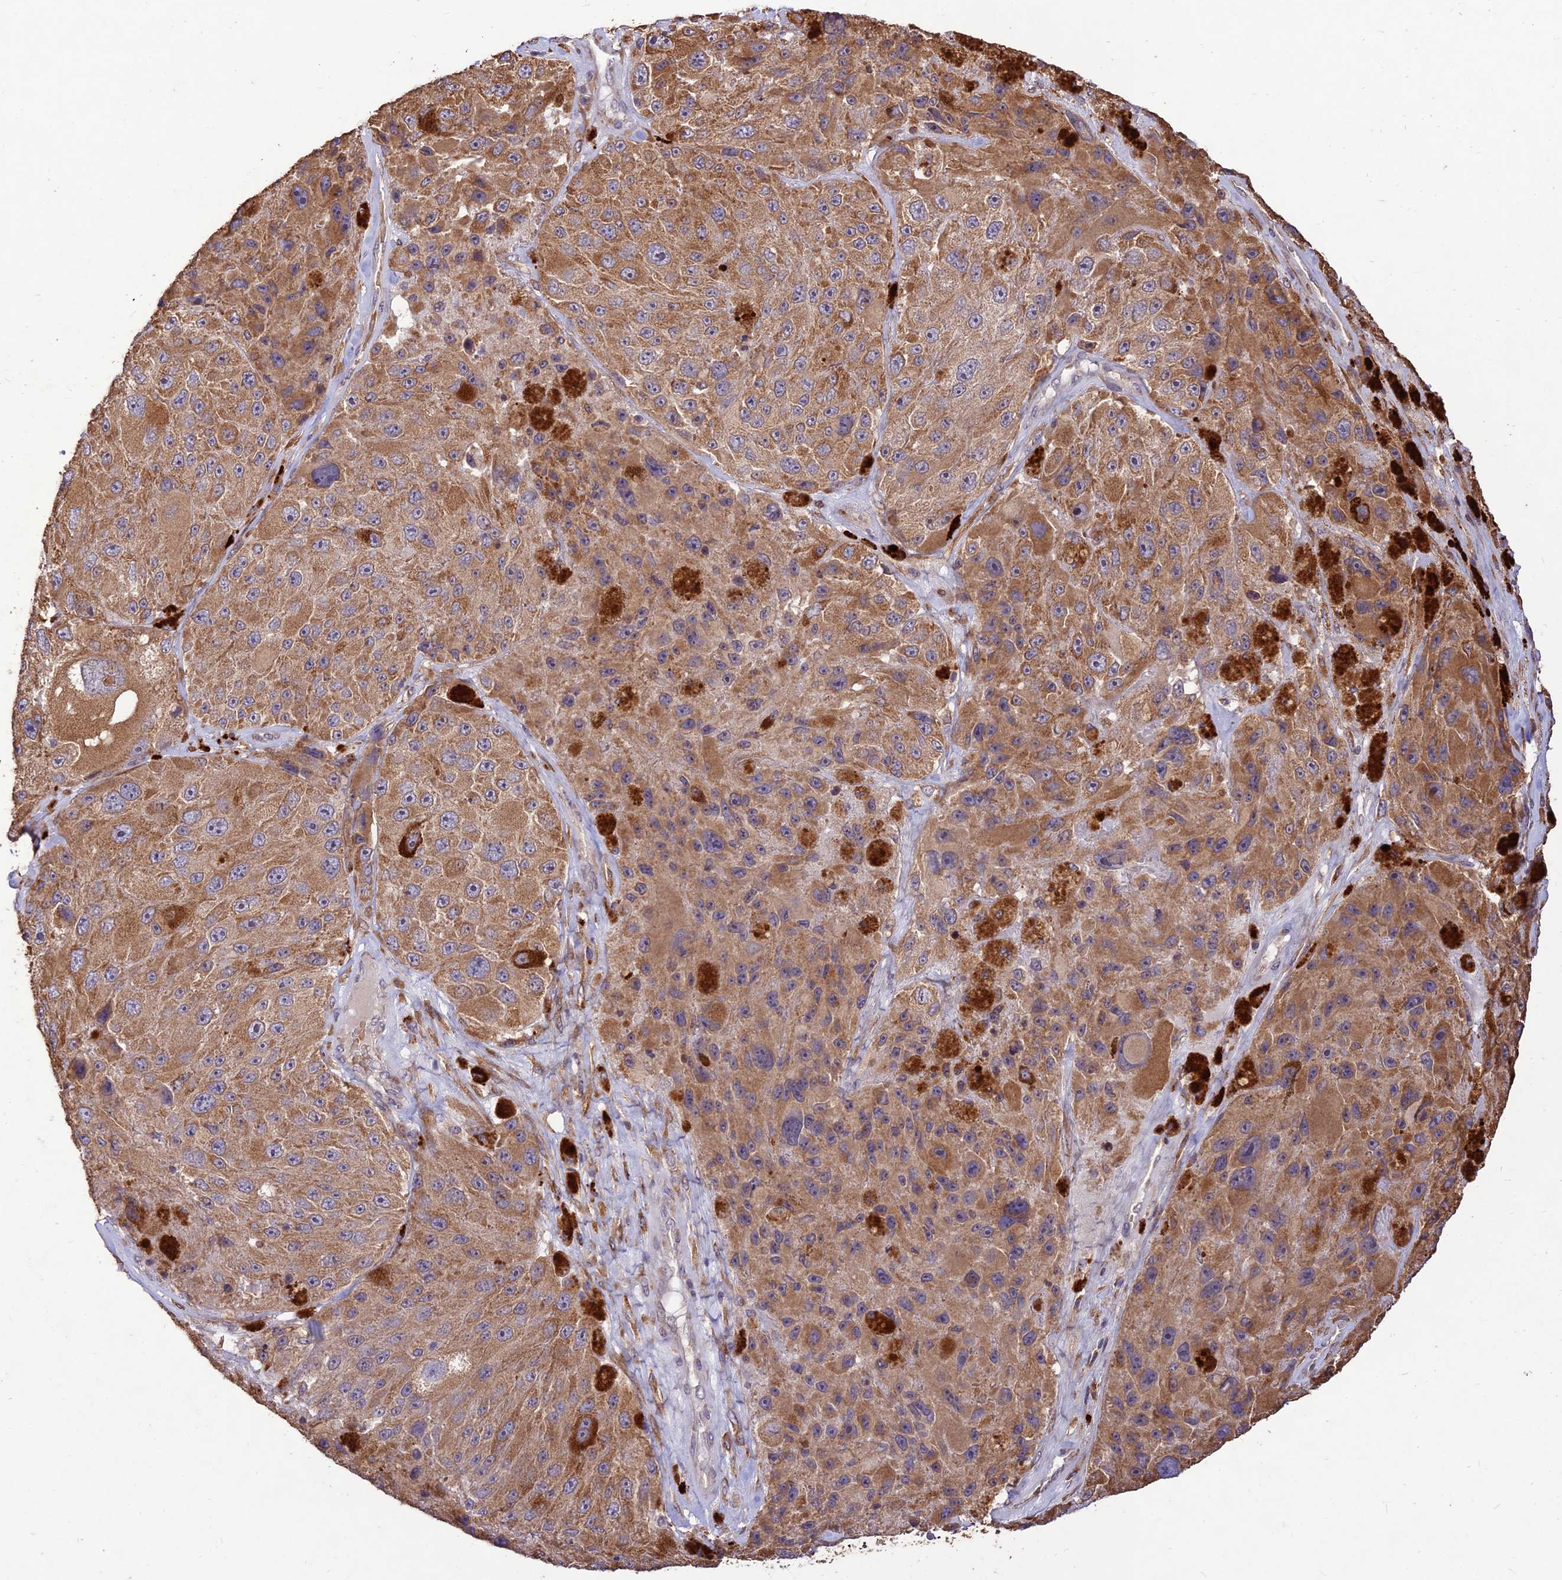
{"staining": {"intensity": "moderate", "quantity": ">75%", "location": "cytoplasmic/membranous"}, "tissue": "melanoma", "cell_type": "Tumor cells", "image_type": "cancer", "snomed": [{"axis": "morphology", "description": "Malignant melanoma, Metastatic site"}, {"axis": "topography", "description": "Lymph node"}], "caption": "Melanoma stained with a brown dye reveals moderate cytoplasmic/membranous positive positivity in approximately >75% of tumor cells.", "gene": "PPP1R11", "patient": {"sex": "male", "age": 62}}